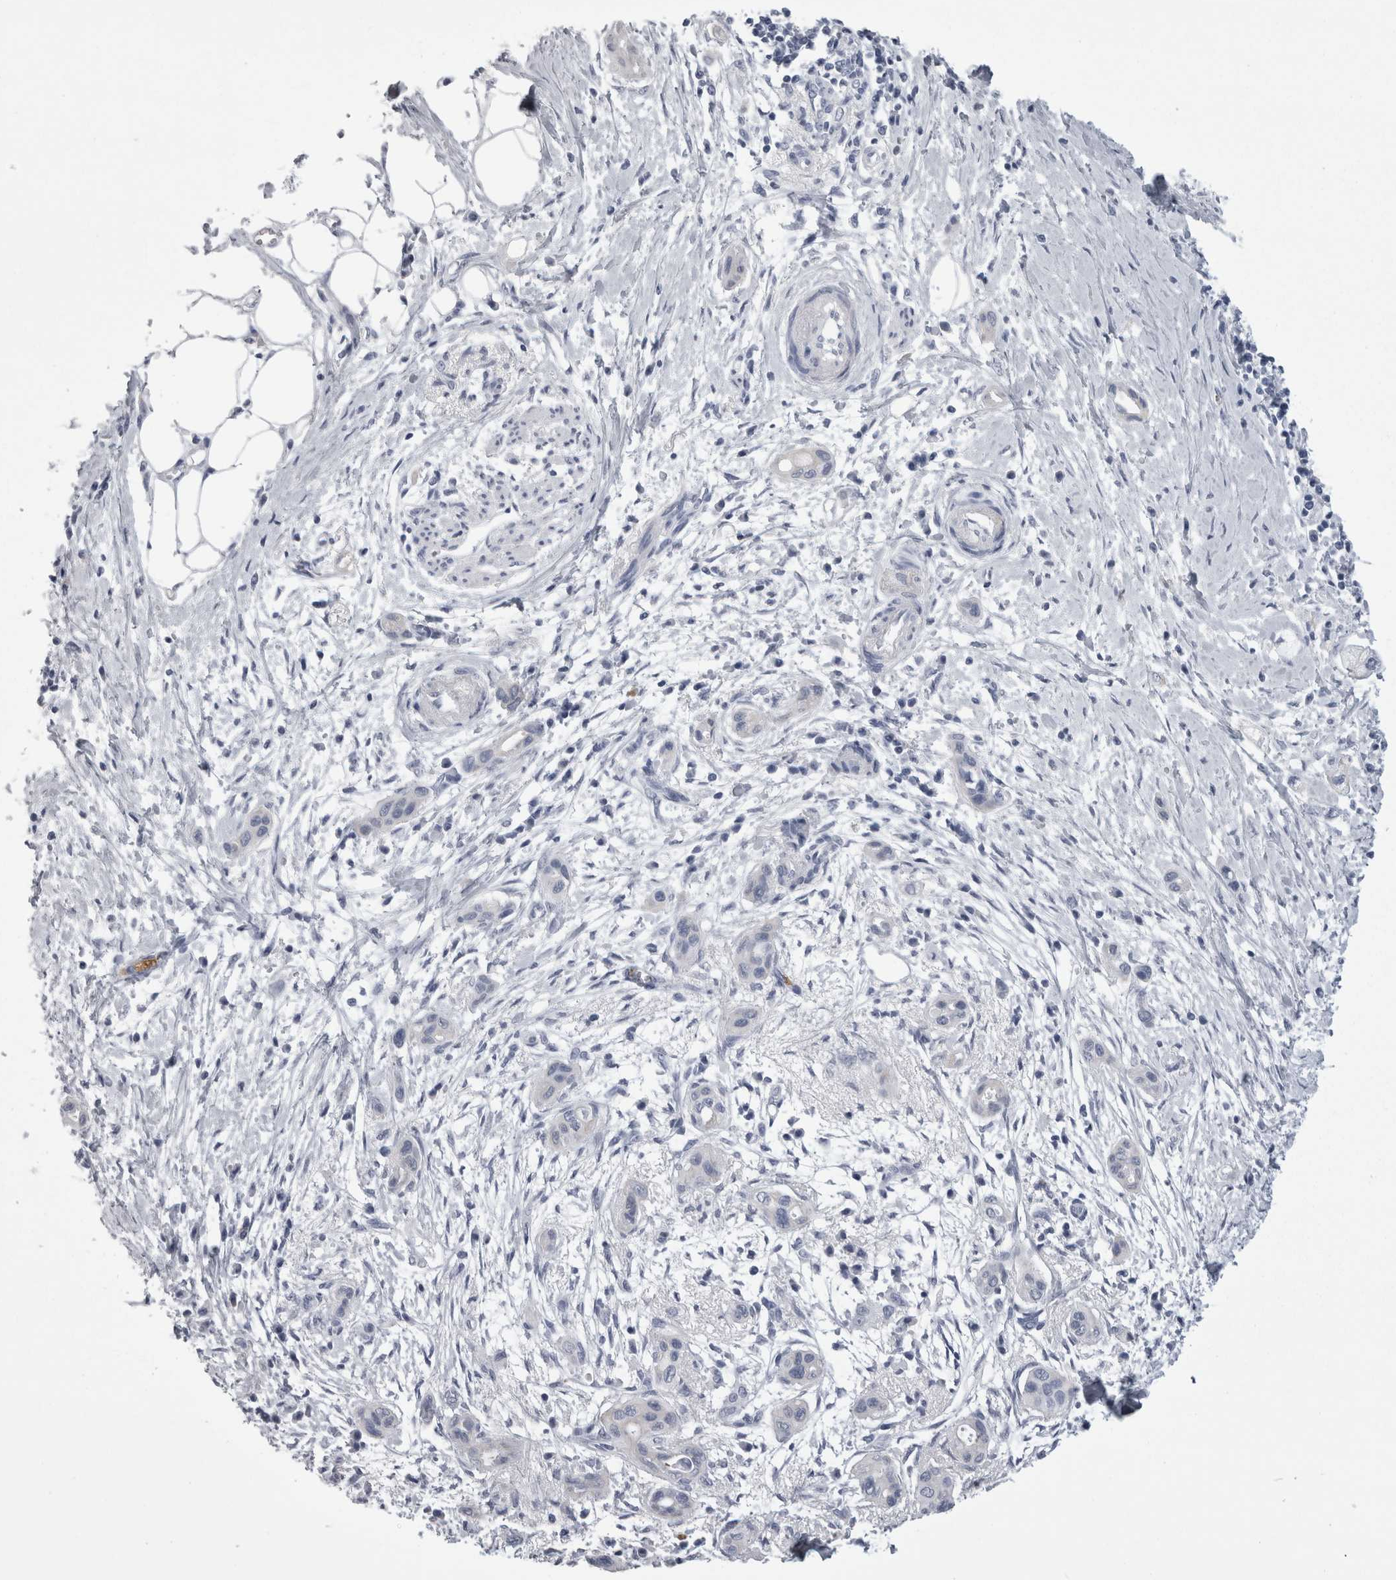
{"staining": {"intensity": "negative", "quantity": "none", "location": "none"}, "tissue": "pancreatic cancer", "cell_type": "Tumor cells", "image_type": "cancer", "snomed": [{"axis": "morphology", "description": "Adenocarcinoma, NOS"}, {"axis": "topography", "description": "Pancreas"}], "caption": "IHC micrograph of pancreatic cancer stained for a protein (brown), which exhibits no expression in tumor cells. (DAB (3,3'-diaminobenzidine) IHC visualized using brightfield microscopy, high magnification).", "gene": "ALDH8A1", "patient": {"sex": "male", "age": 59}}